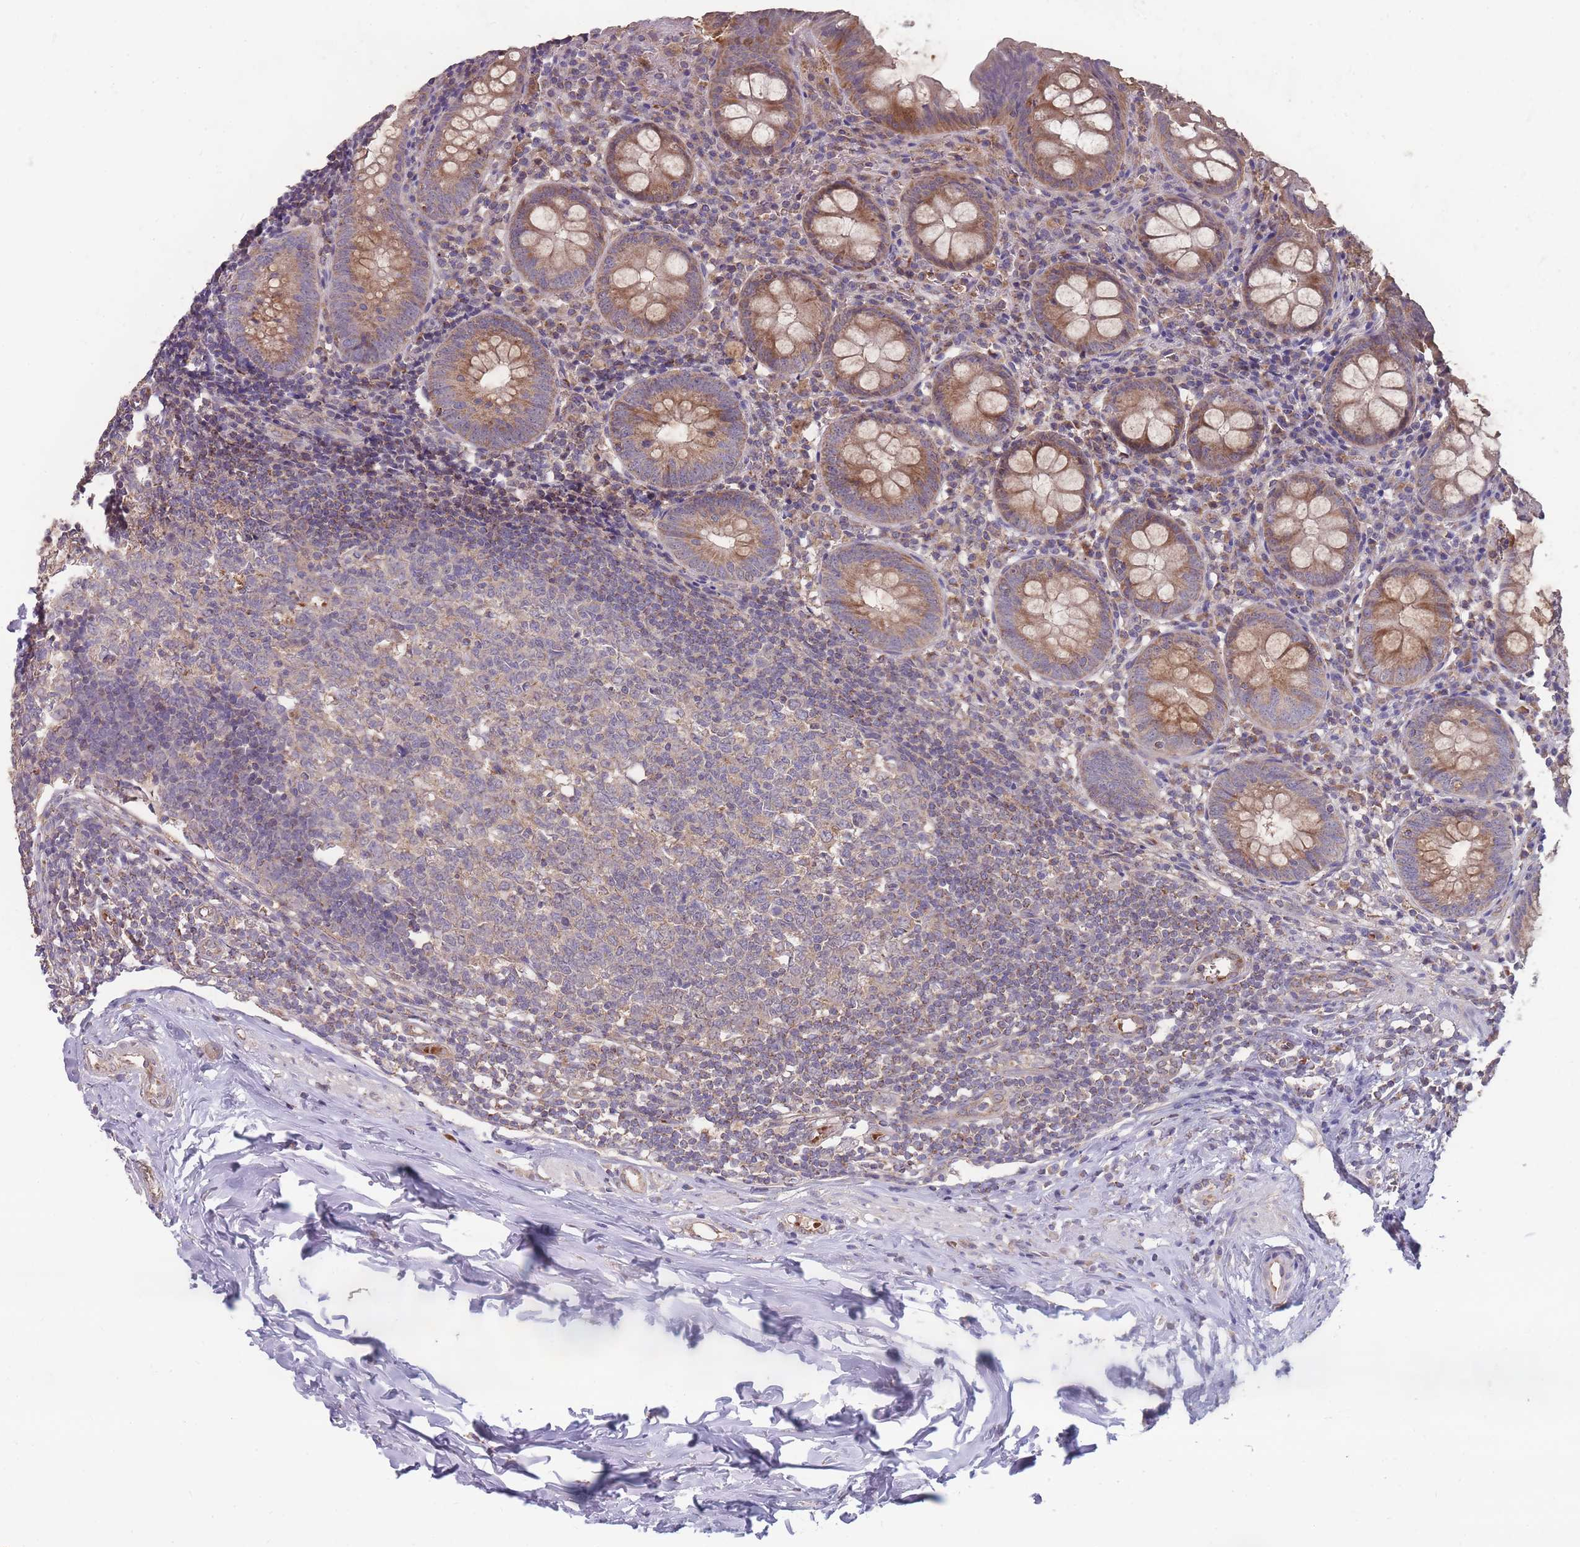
{"staining": {"intensity": "moderate", "quantity": ">75%", "location": "cytoplasmic/membranous"}, "tissue": "appendix", "cell_type": "Glandular cells", "image_type": "normal", "snomed": [{"axis": "morphology", "description": "Normal tissue, NOS"}, {"axis": "topography", "description": "Appendix"}], "caption": "Protein staining of unremarkable appendix shows moderate cytoplasmic/membranous positivity in approximately >75% of glandular cells.", "gene": "SLC35B4", "patient": {"sex": "female", "age": 54}}